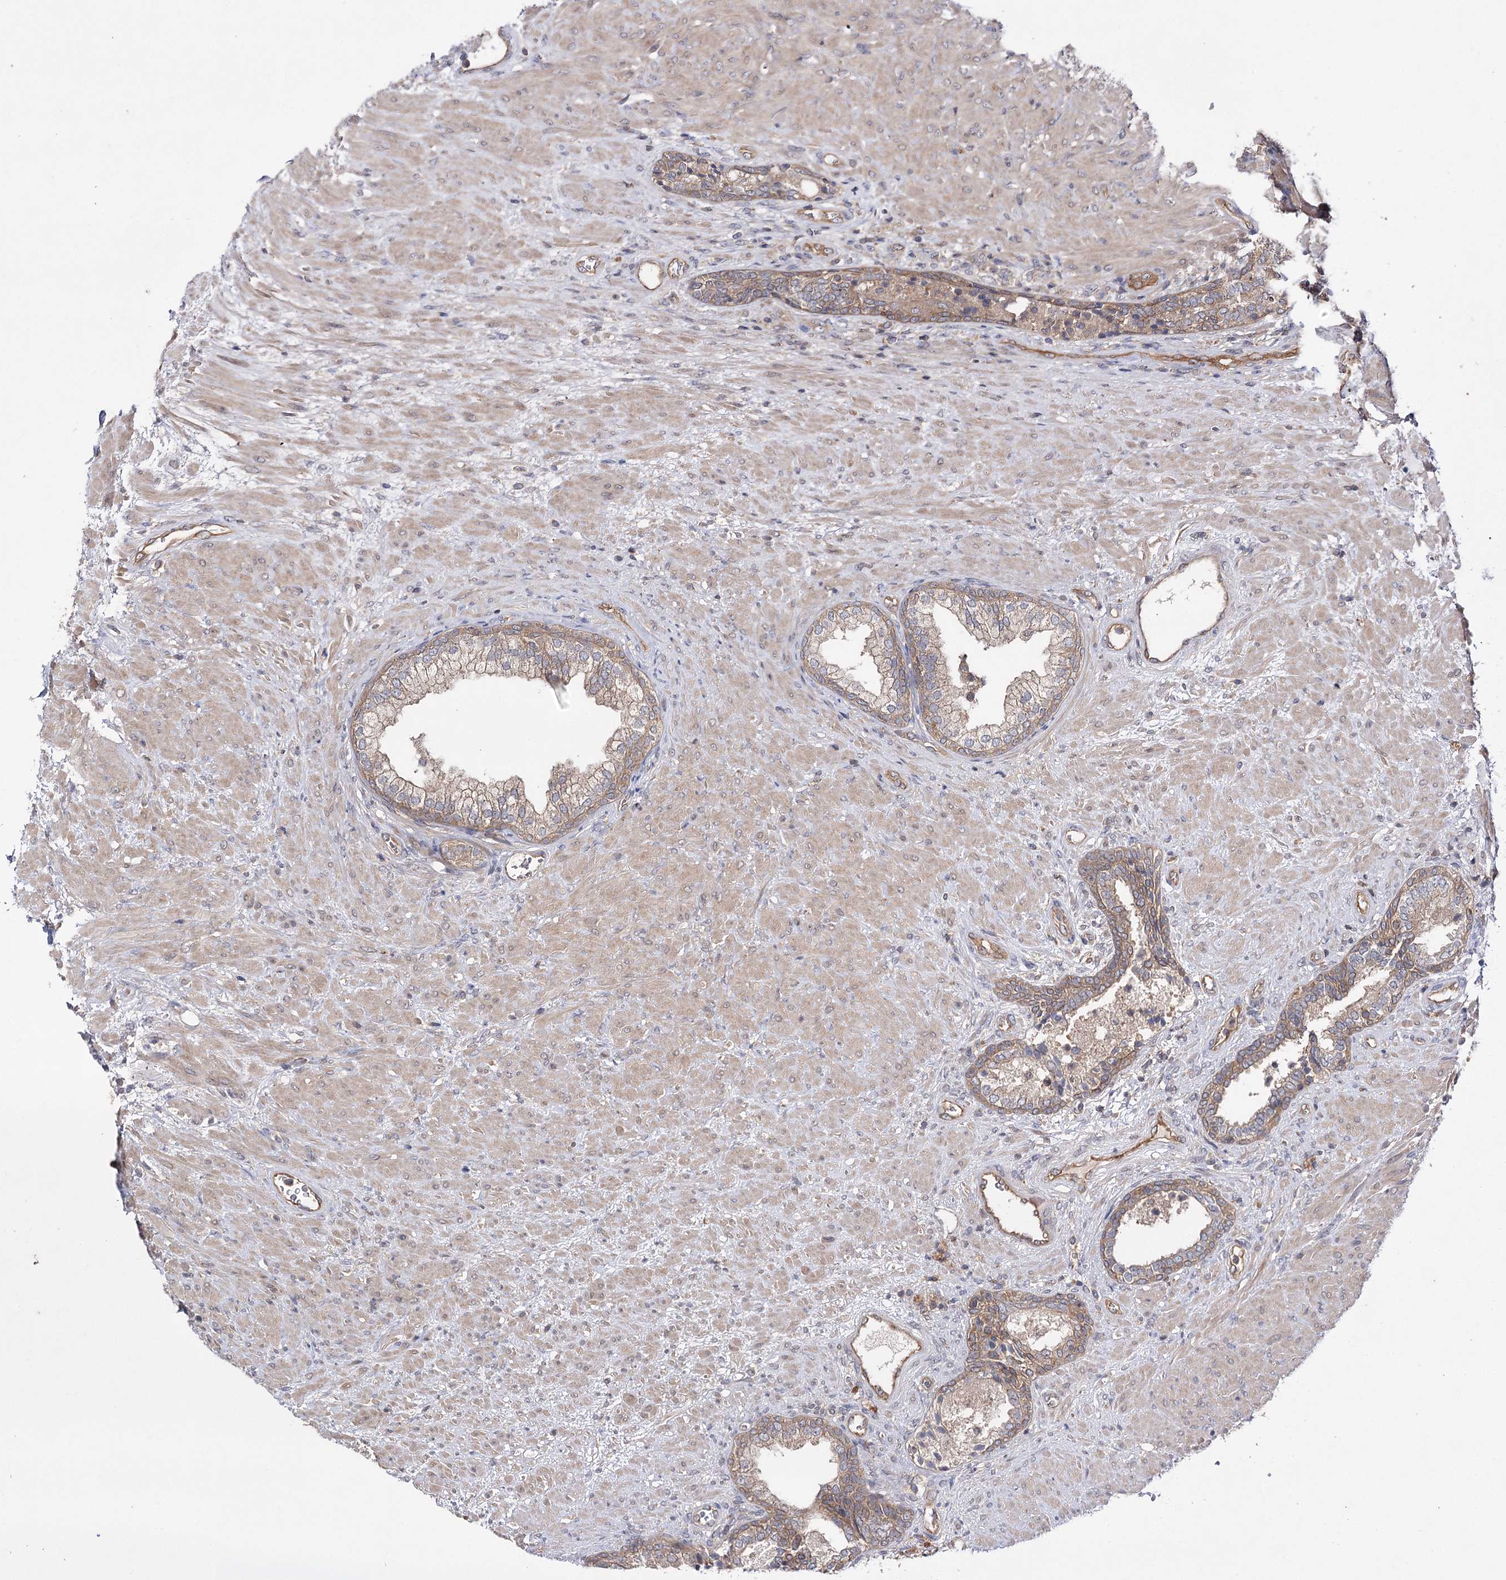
{"staining": {"intensity": "moderate", "quantity": "25%-75%", "location": "cytoplasmic/membranous"}, "tissue": "prostate", "cell_type": "Glandular cells", "image_type": "normal", "snomed": [{"axis": "morphology", "description": "Normal tissue, NOS"}, {"axis": "topography", "description": "Prostate"}], "caption": "About 25%-75% of glandular cells in benign human prostate exhibit moderate cytoplasmic/membranous protein staining as visualized by brown immunohistochemical staining.", "gene": "BCR", "patient": {"sex": "male", "age": 76}}